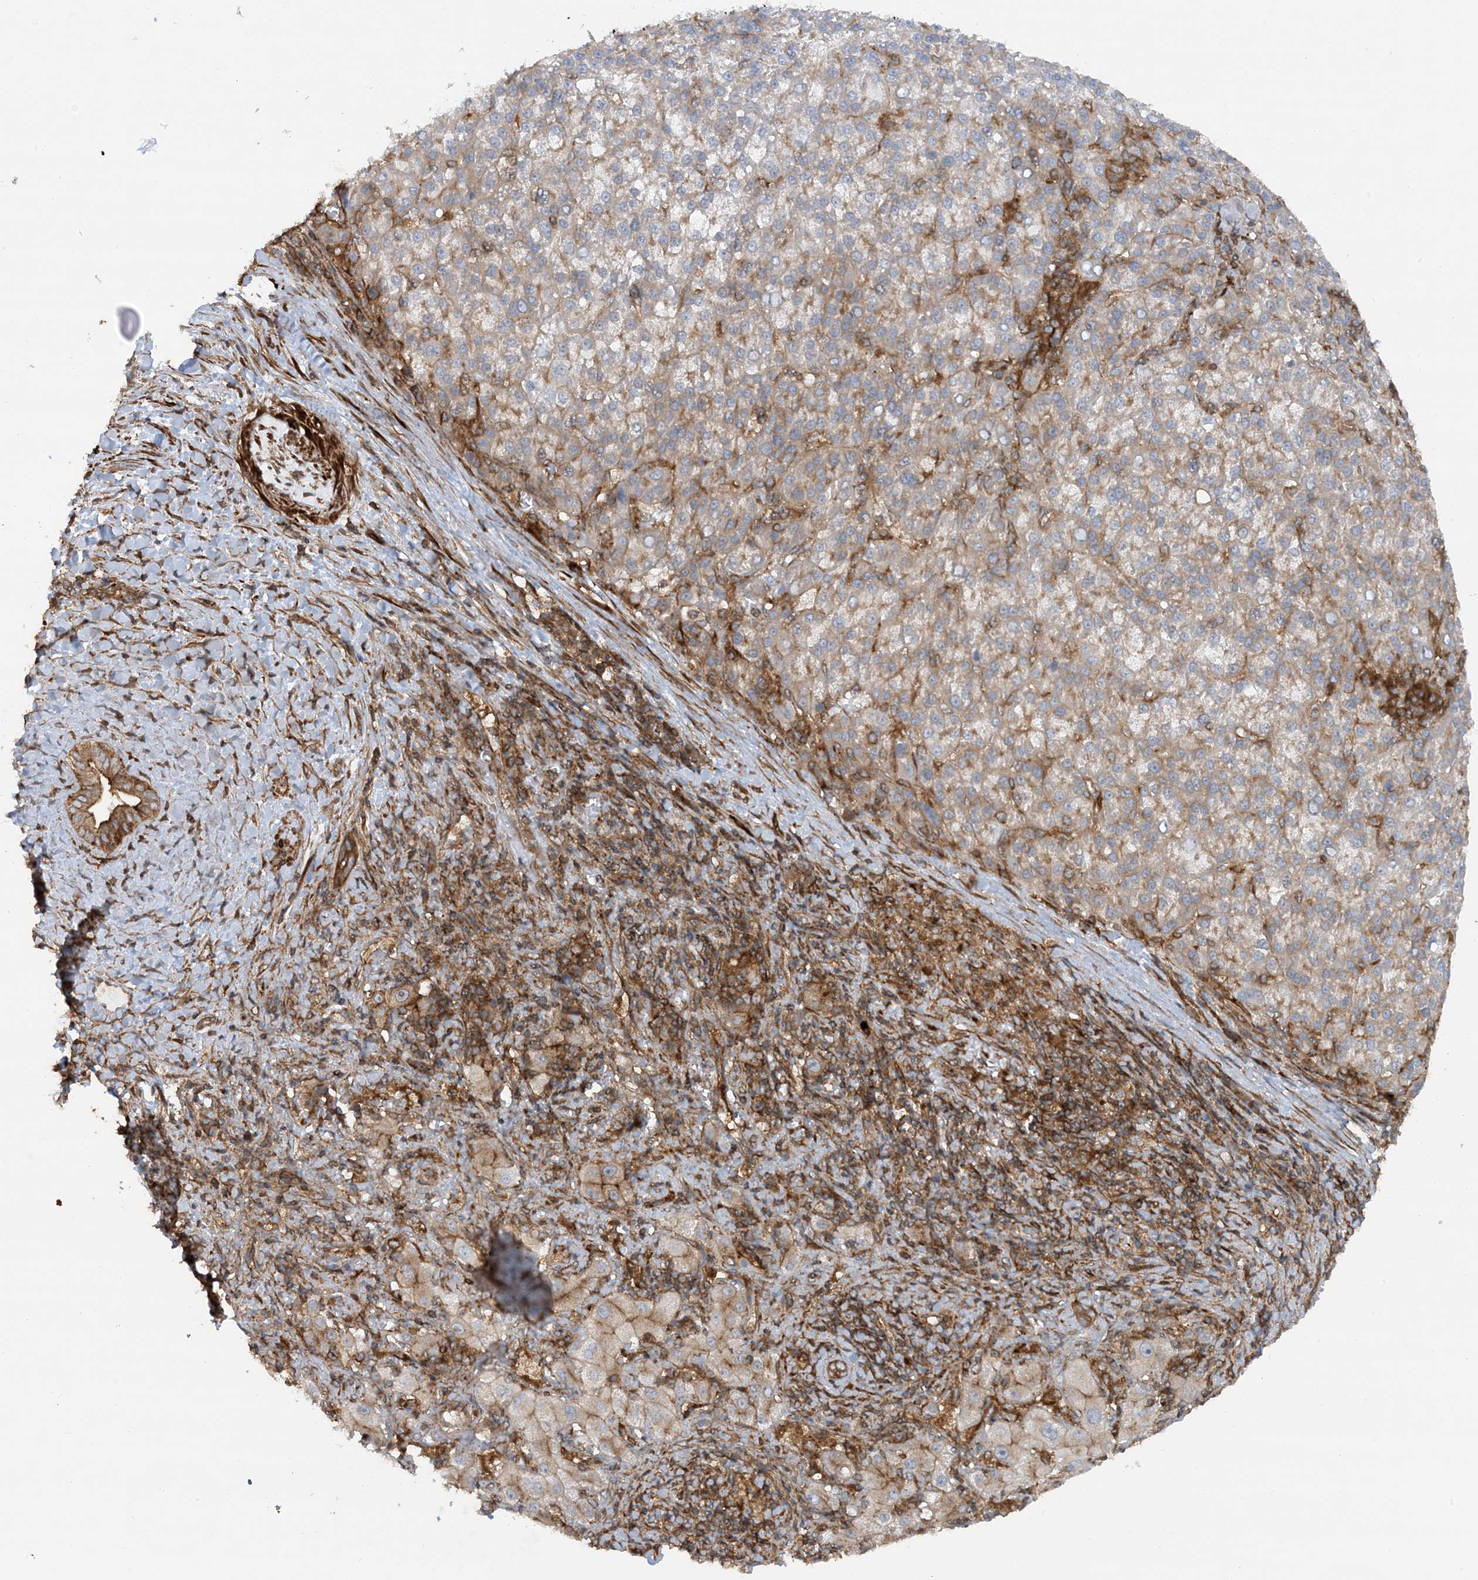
{"staining": {"intensity": "moderate", "quantity": "<25%", "location": "cytoplasmic/membranous"}, "tissue": "liver cancer", "cell_type": "Tumor cells", "image_type": "cancer", "snomed": [{"axis": "morphology", "description": "Carcinoma, Hepatocellular, NOS"}, {"axis": "topography", "description": "Liver"}], "caption": "Brown immunohistochemical staining in liver cancer displays moderate cytoplasmic/membranous positivity in approximately <25% of tumor cells.", "gene": "STAM2", "patient": {"sex": "female", "age": 58}}